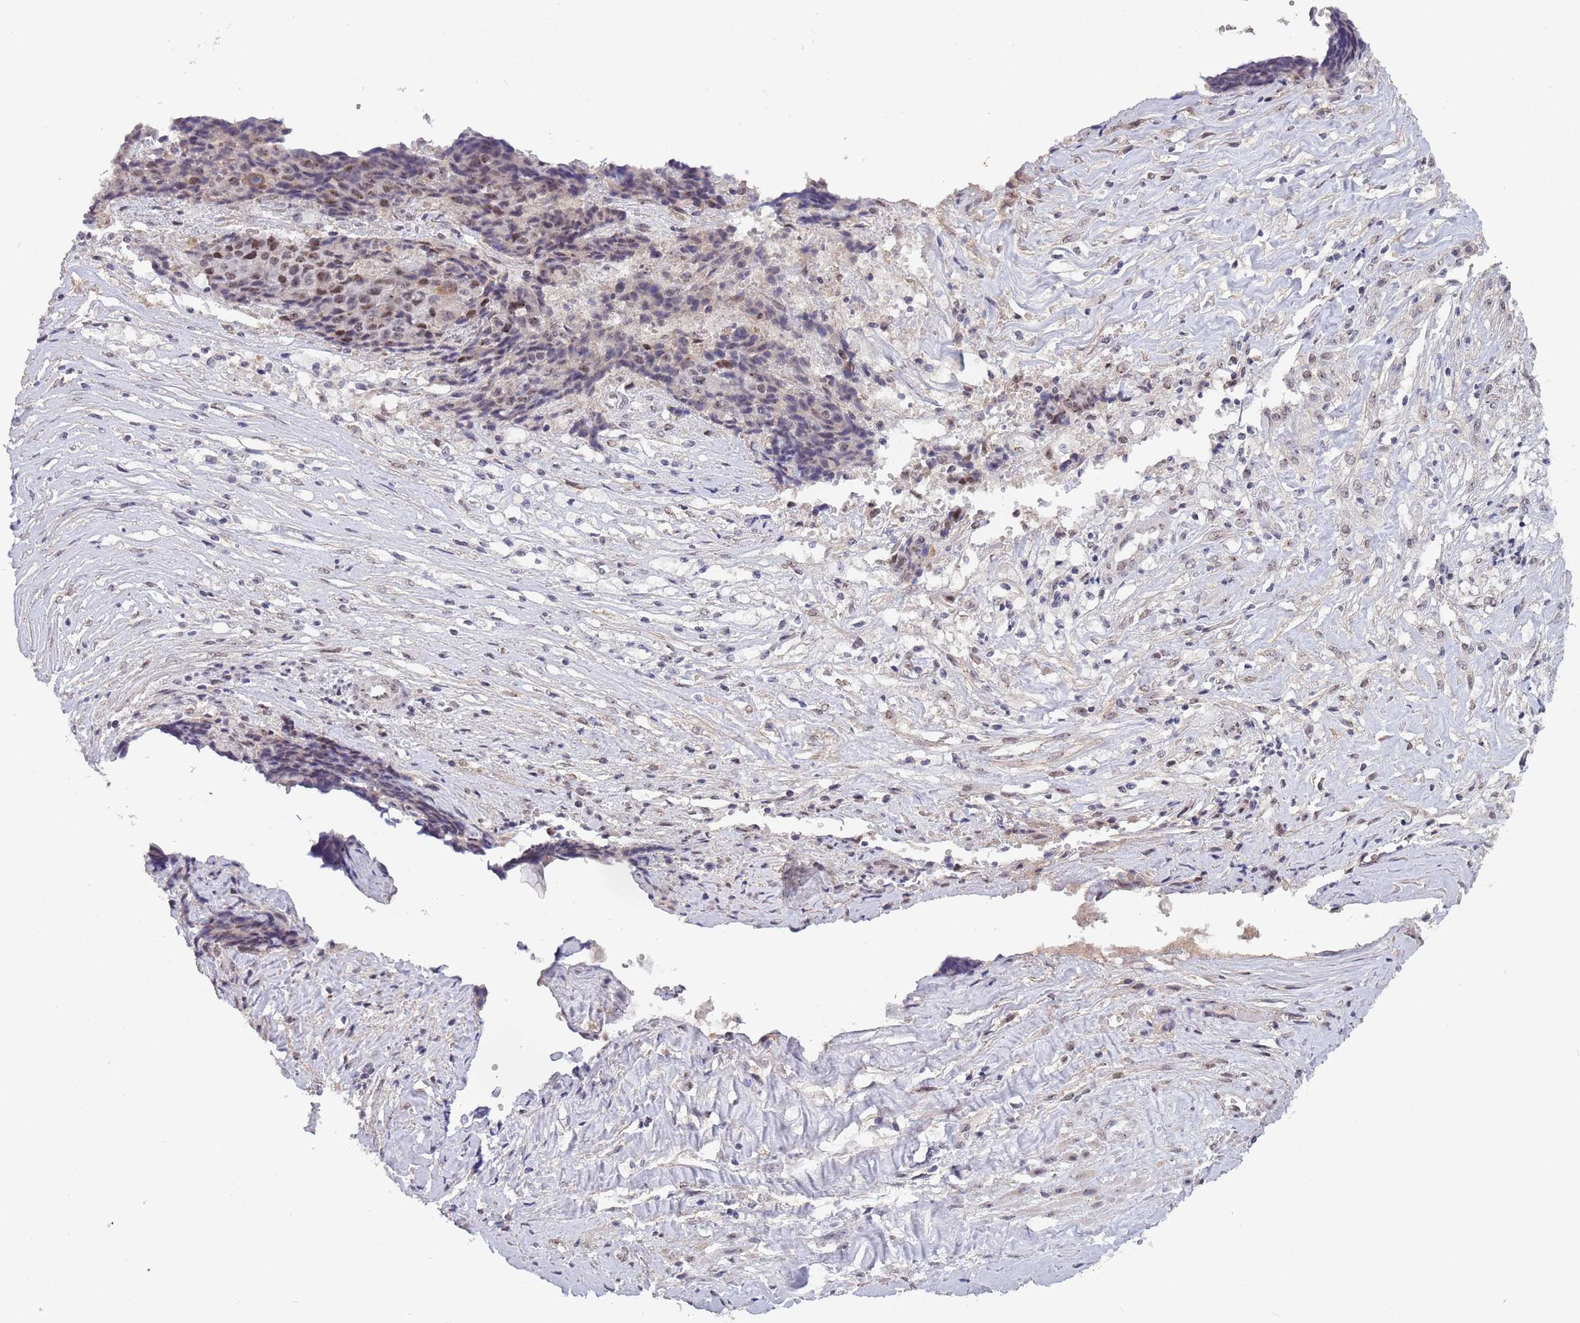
{"staining": {"intensity": "moderate", "quantity": "25%-75%", "location": "nuclear"}, "tissue": "ovarian cancer", "cell_type": "Tumor cells", "image_type": "cancer", "snomed": [{"axis": "morphology", "description": "Carcinoma, endometroid"}, {"axis": "topography", "description": "Ovary"}], "caption": "Ovarian endometroid carcinoma stained with DAB immunohistochemistry (IHC) reveals medium levels of moderate nuclear expression in about 25%-75% of tumor cells. The staining is performed using DAB (3,3'-diaminobenzidine) brown chromogen to label protein expression. The nuclei are counter-stained blue using hematoxylin.", "gene": "CIZ1", "patient": {"sex": "female", "age": 42}}